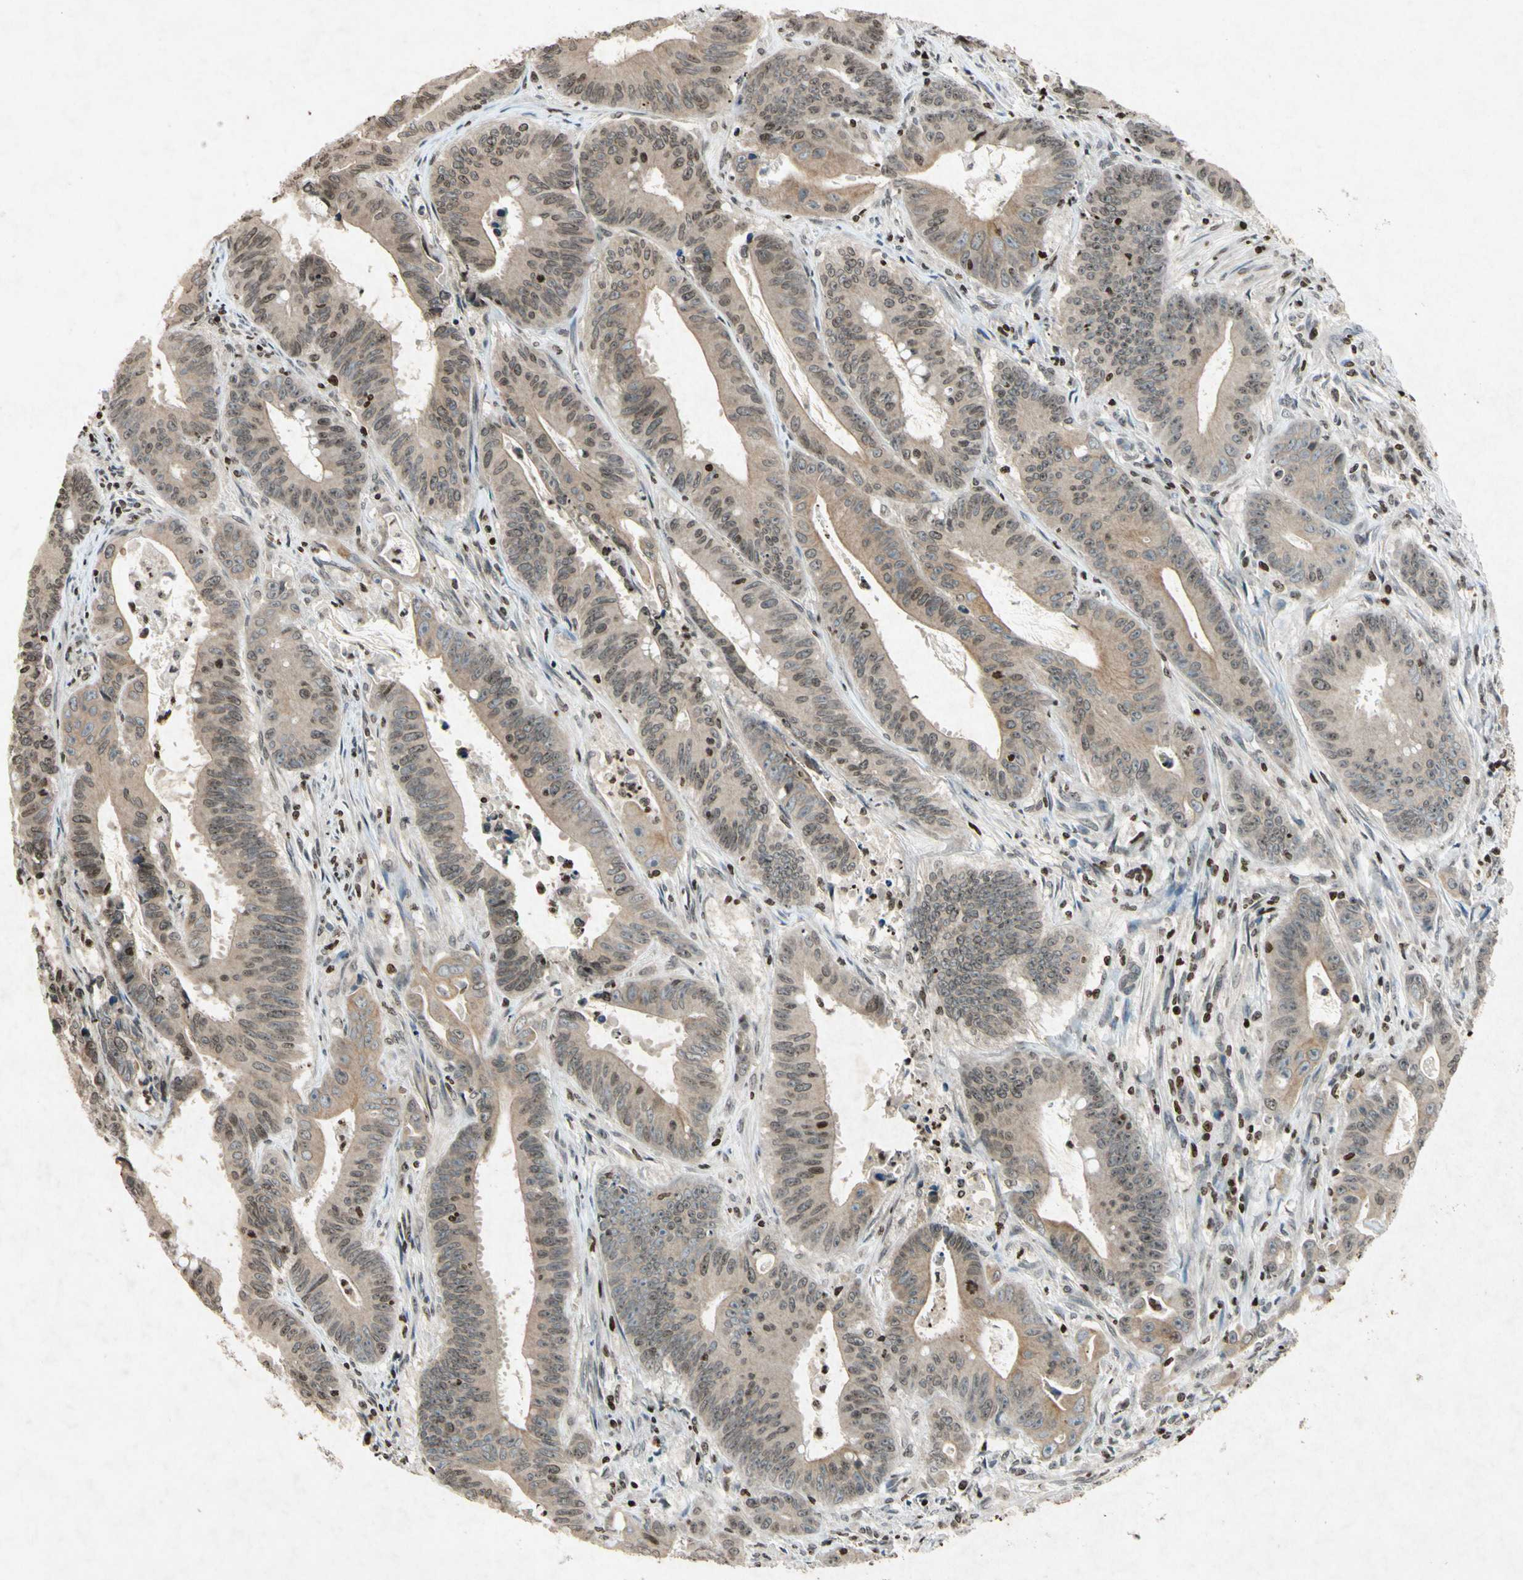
{"staining": {"intensity": "weak", "quantity": "<25%", "location": "cytoplasmic/membranous,nuclear"}, "tissue": "colorectal cancer", "cell_type": "Tumor cells", "image_type": "cancer", "snomed": [{"axis": "morphology", "description": "Adenocarcinoma, NOS"}, {"axis": "topography", "description": "Colon"}], "caption": "An image of colorectal adenocarcinoma stained for a protein displays no brown staining in tumor cells.", "gene": "HOXB3", "patient": {"sex": "male", "age": 45}}